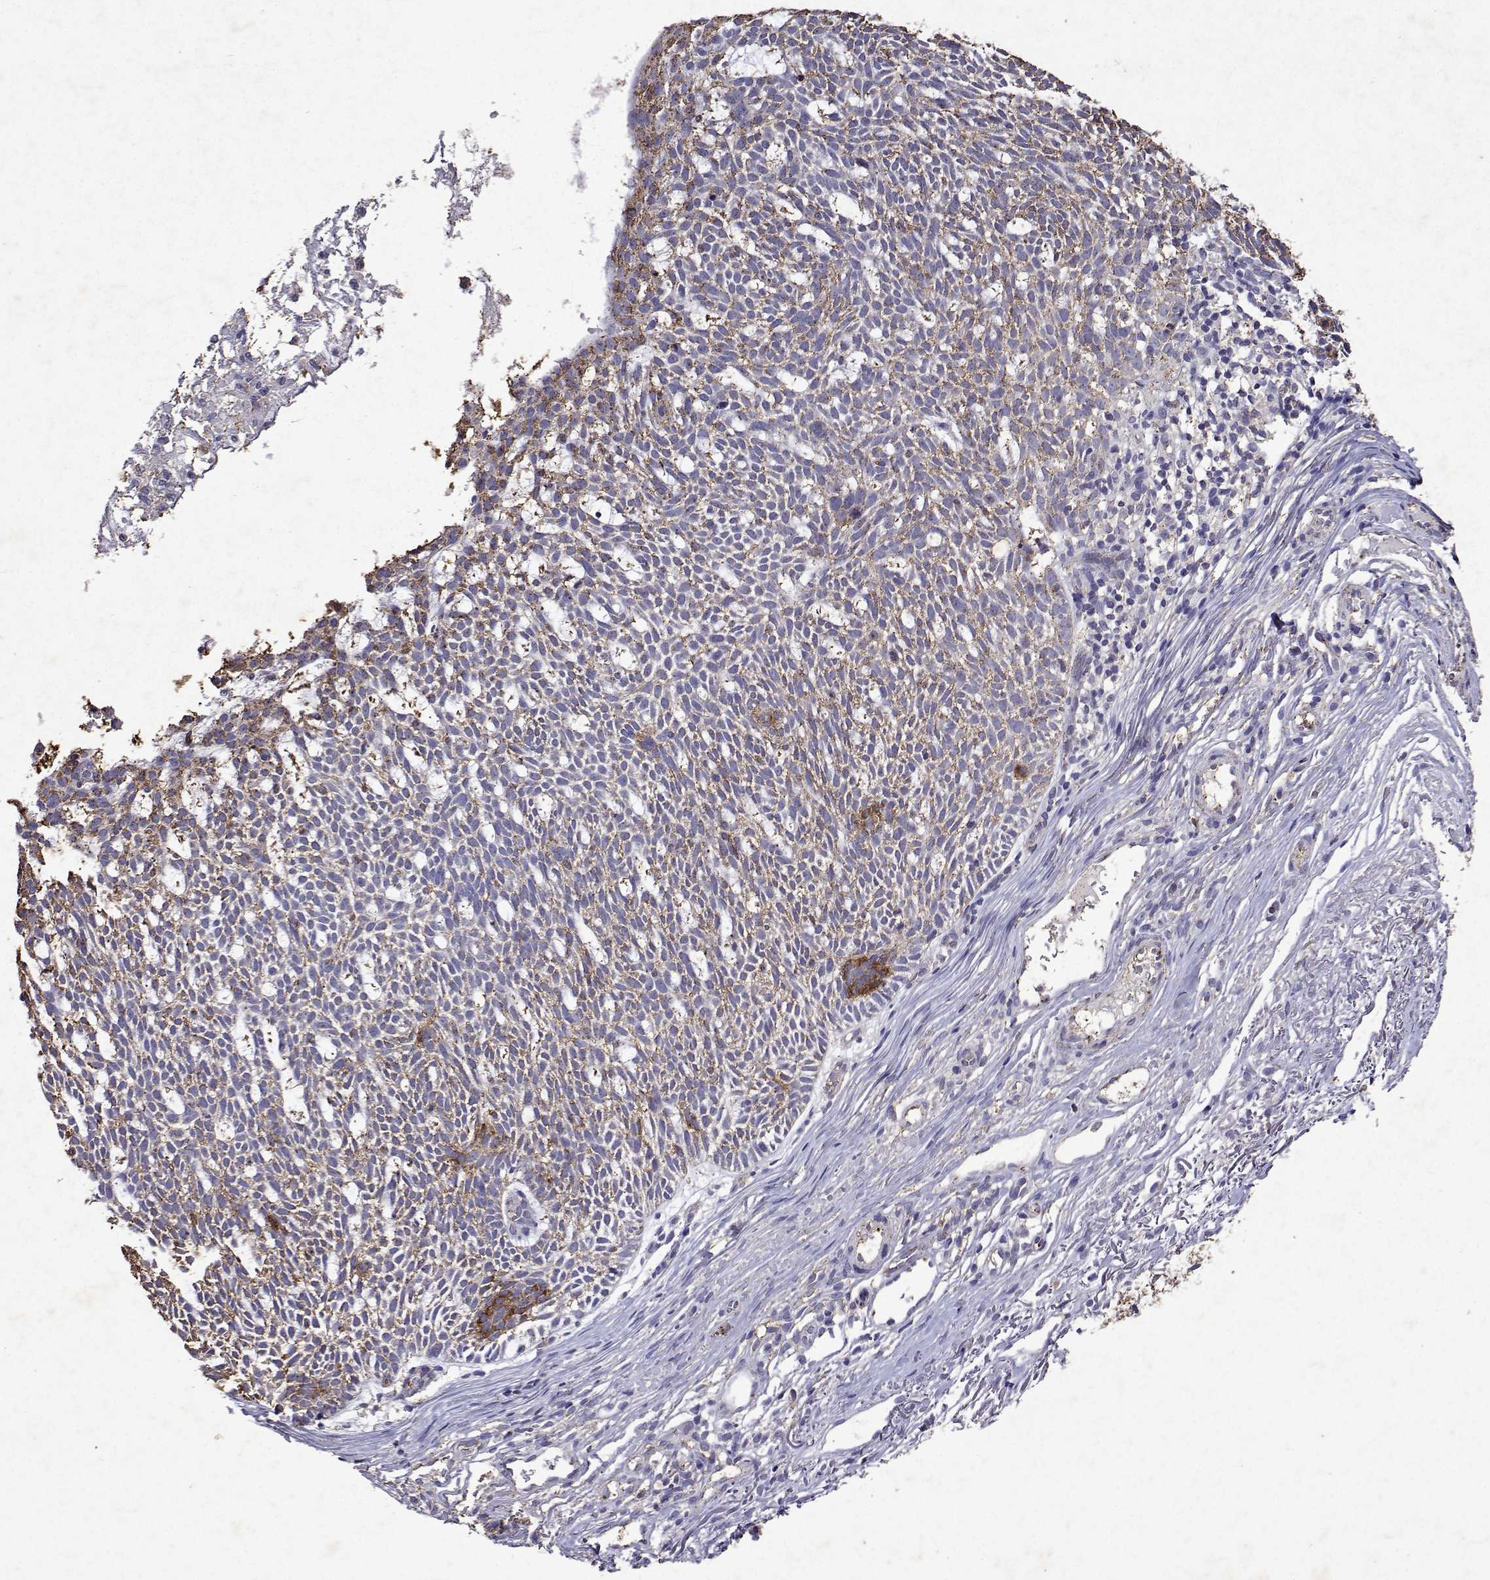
{"staining": {"intensity": "weak", "quantity": ">75%", "location": "cytoplasmic/membranous"}, "tissue": "skin cancer", "cell_type": "Tumor cells", "image_type": "cancer", "snomed": [{"axis": "morphology", "description": "Normal tissue, NOS"}, {"axis": "morphology", "description": "Basal cell carcinoma"}, {"axis": "topography", "description": "Skin"}], "caption": "IHC (DAB (3,3'-diaminobenzidine)) staining of skin cancer exhibits weak cytoplasmic/membranous protein expression in about >75% of tumor cells.", "gene": "DUSP28", "patient": {"sex": "male", "age": 68}}